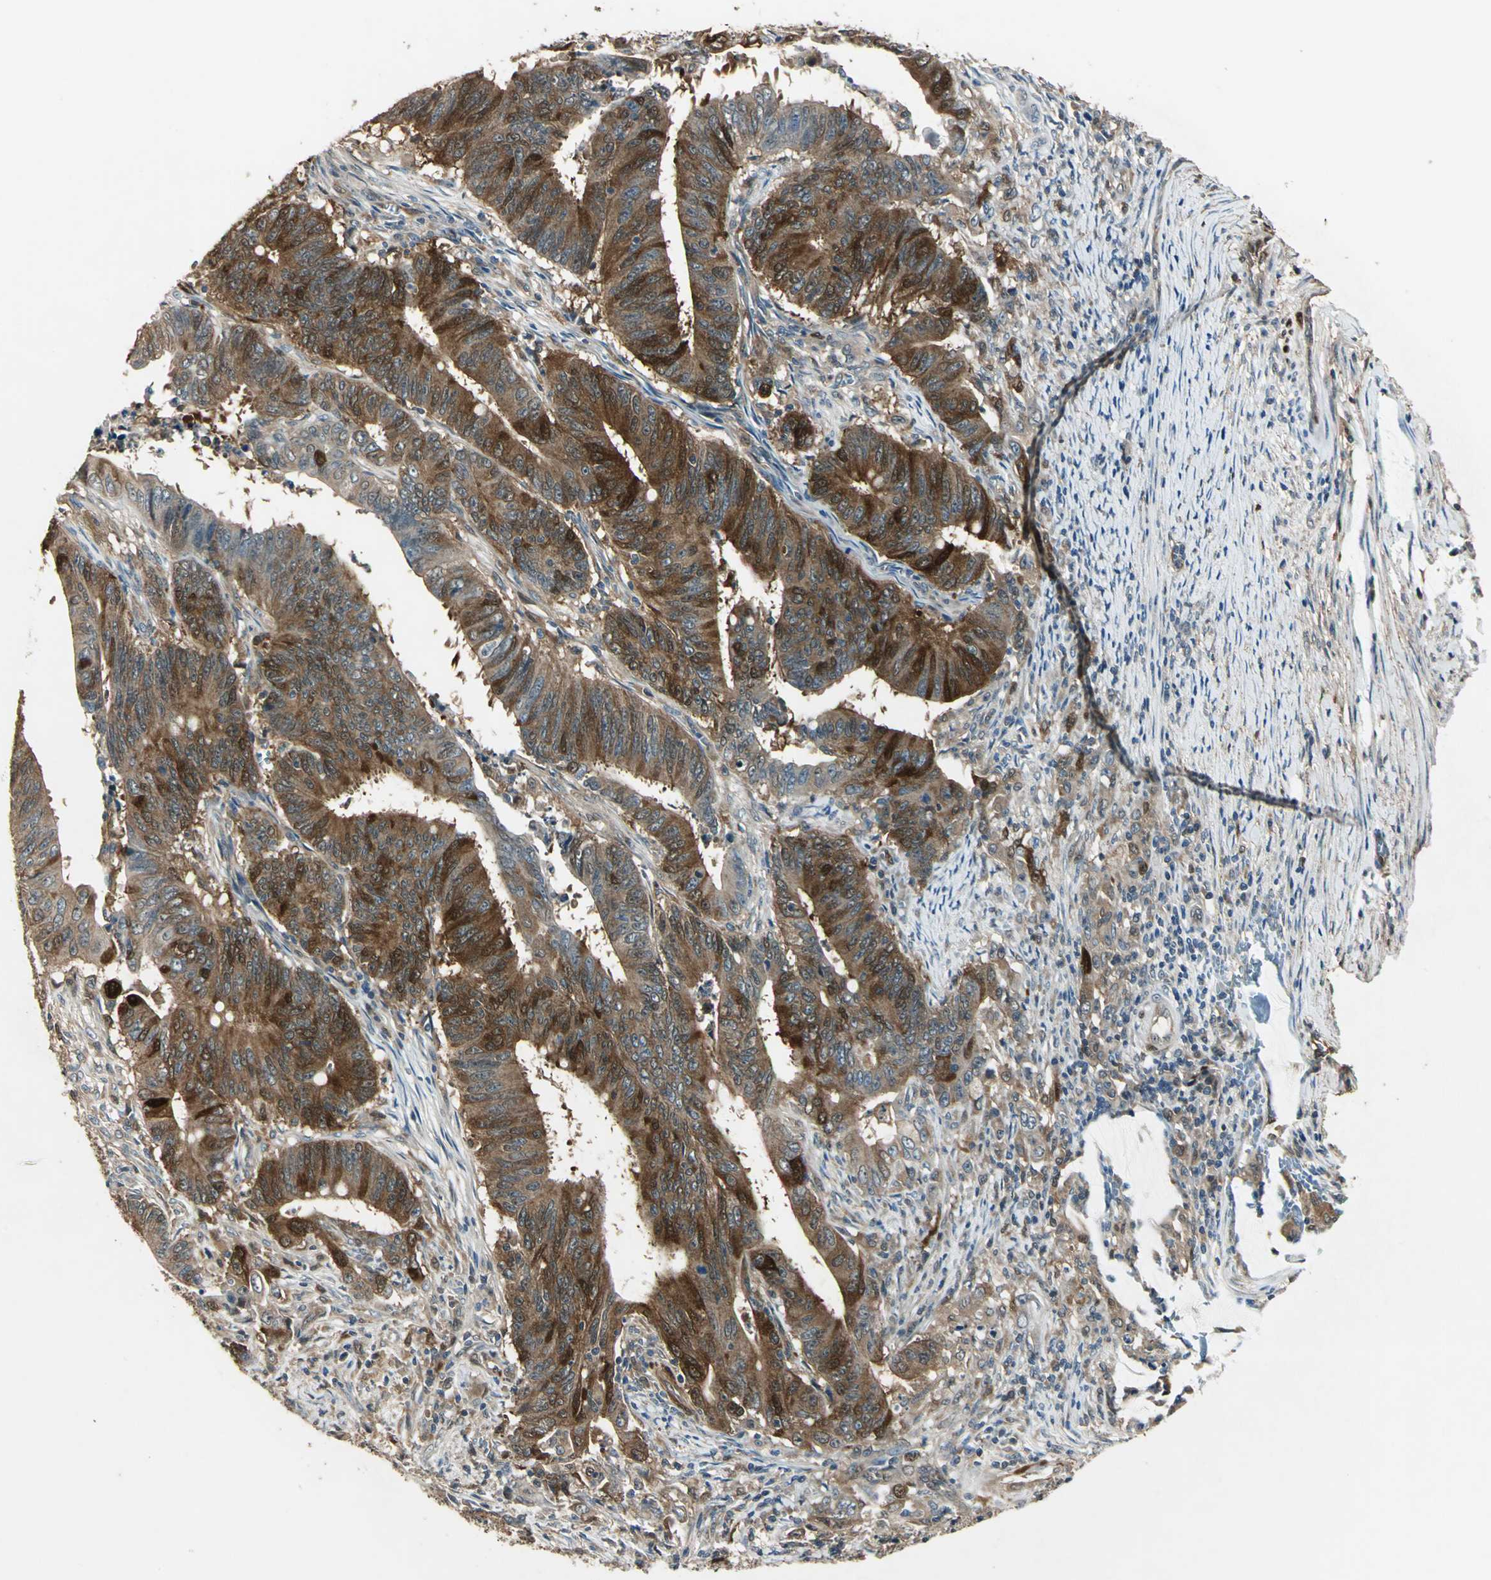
{"staining": {"intensity": "strong", "quantity": ">75%", "location": "cytoplasmic/membranous,nuclear"}, "tissue": "colorectal cancer", "cell_type": "Tumor cells", "image_type": "cancer", "snomed": [{"axis": "morphology", "description": "Adenocarcinoma, NOS"}, {"axis": "topography", "description": "Colon"}], "caption": "Immunohistochemistry (DAB) staining of colorectal cancer shows strong cytoplasmic/membranous and nuclear protein staining in approximately >75% of tumor cells.", "gene": "RRM2B", "patient": {"sex": "male", "age": 45}}